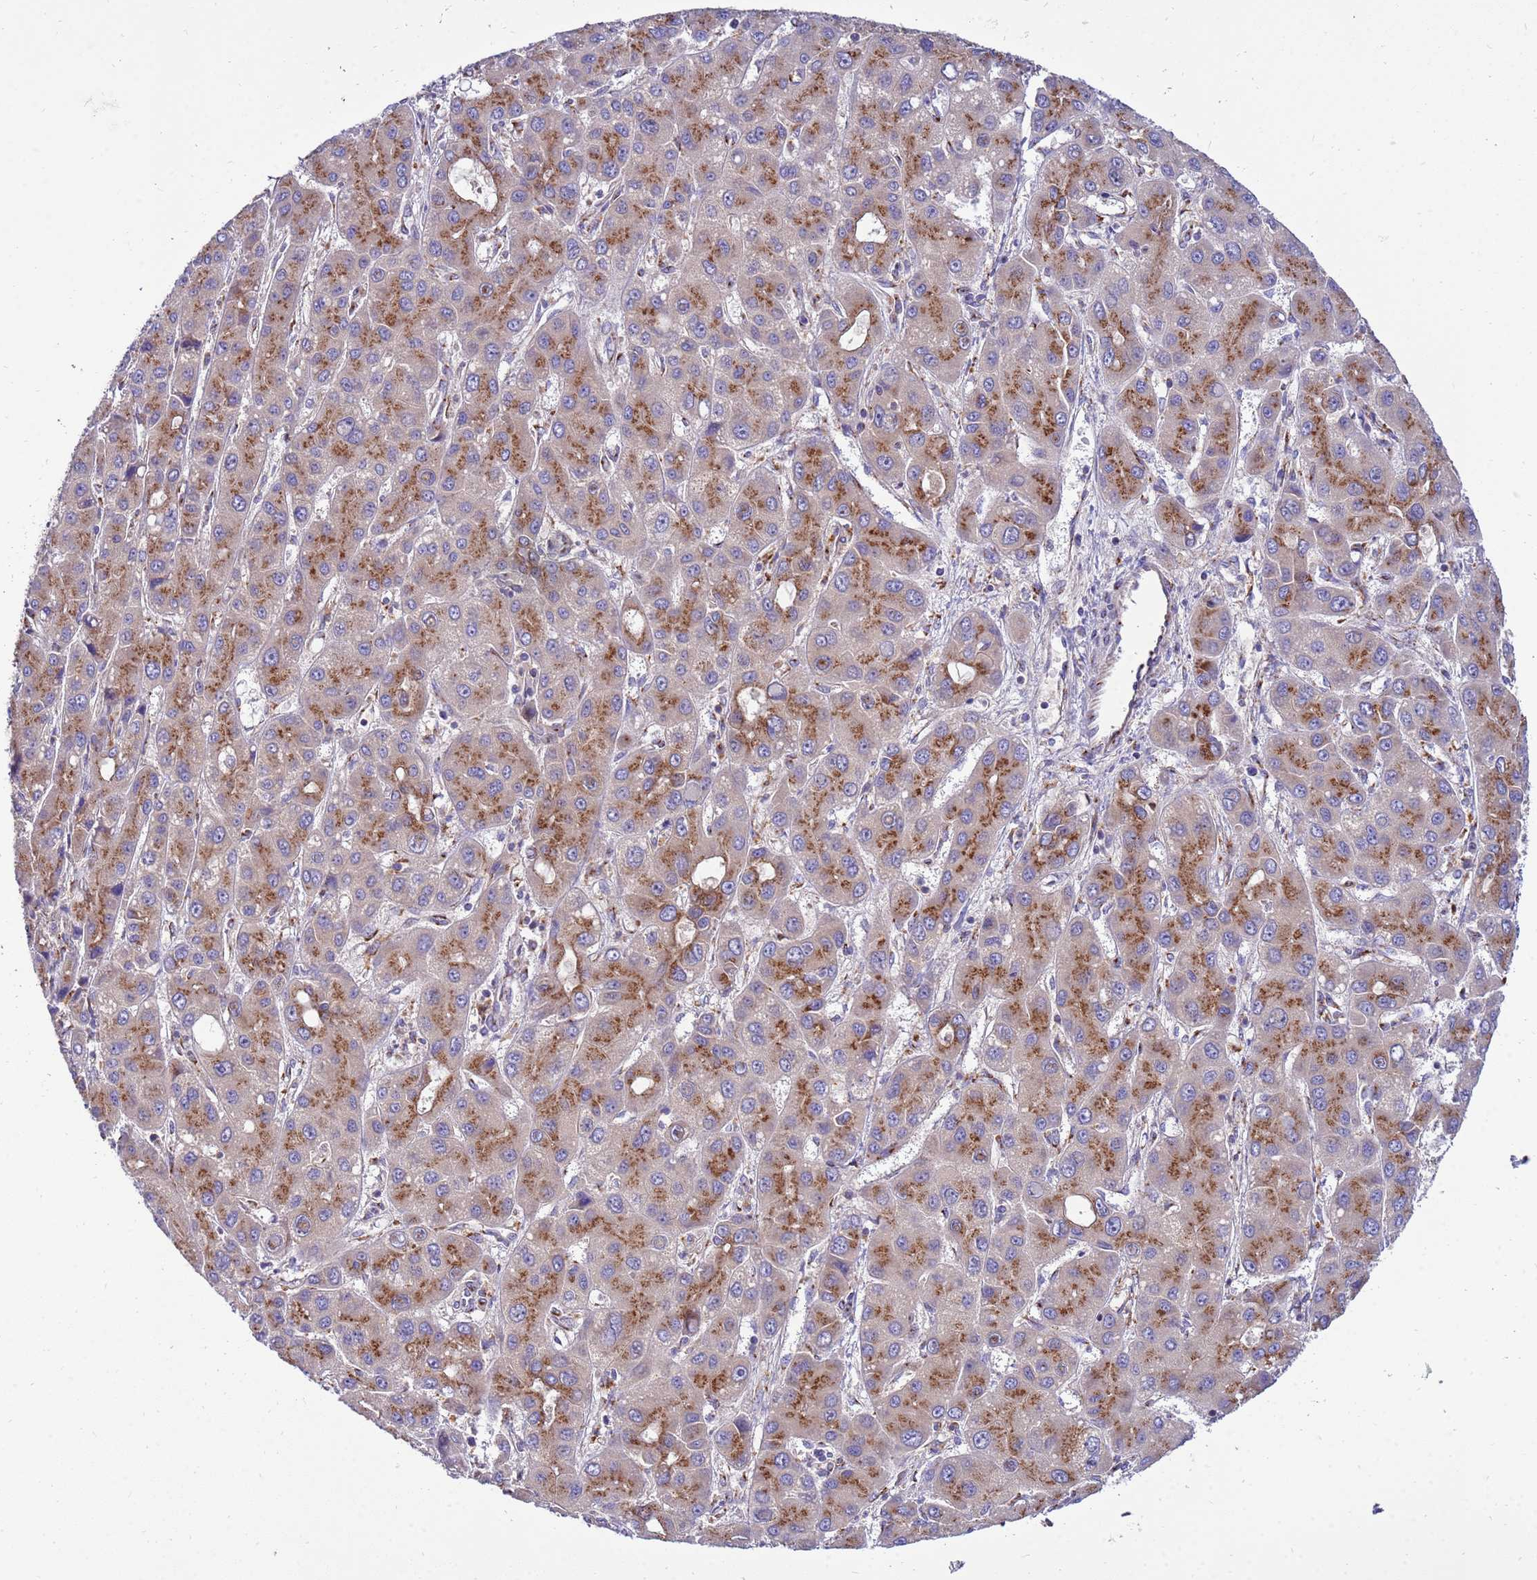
{"staining": {"intensity": "moderate", "quantity": ">75%", "location": "cytoplasmic/membranous"}, "tissue": "liver cancer", "cell_type": "Tumor cells", "image_type": "cancer", "snomed": [{"axis": "morphology", "description": "Carcinoma, Hepatocellular, NOS"}, {"axis": "topography", "description": "Liver"}], "caption": "A brown stain labels moderate cytoplasmic/membranous positivity of a protein in human hepatocellular carcinoma (liver) tumor cells.", "gene": "HPS3", "patient": {"sex": "male", "age": 55}}